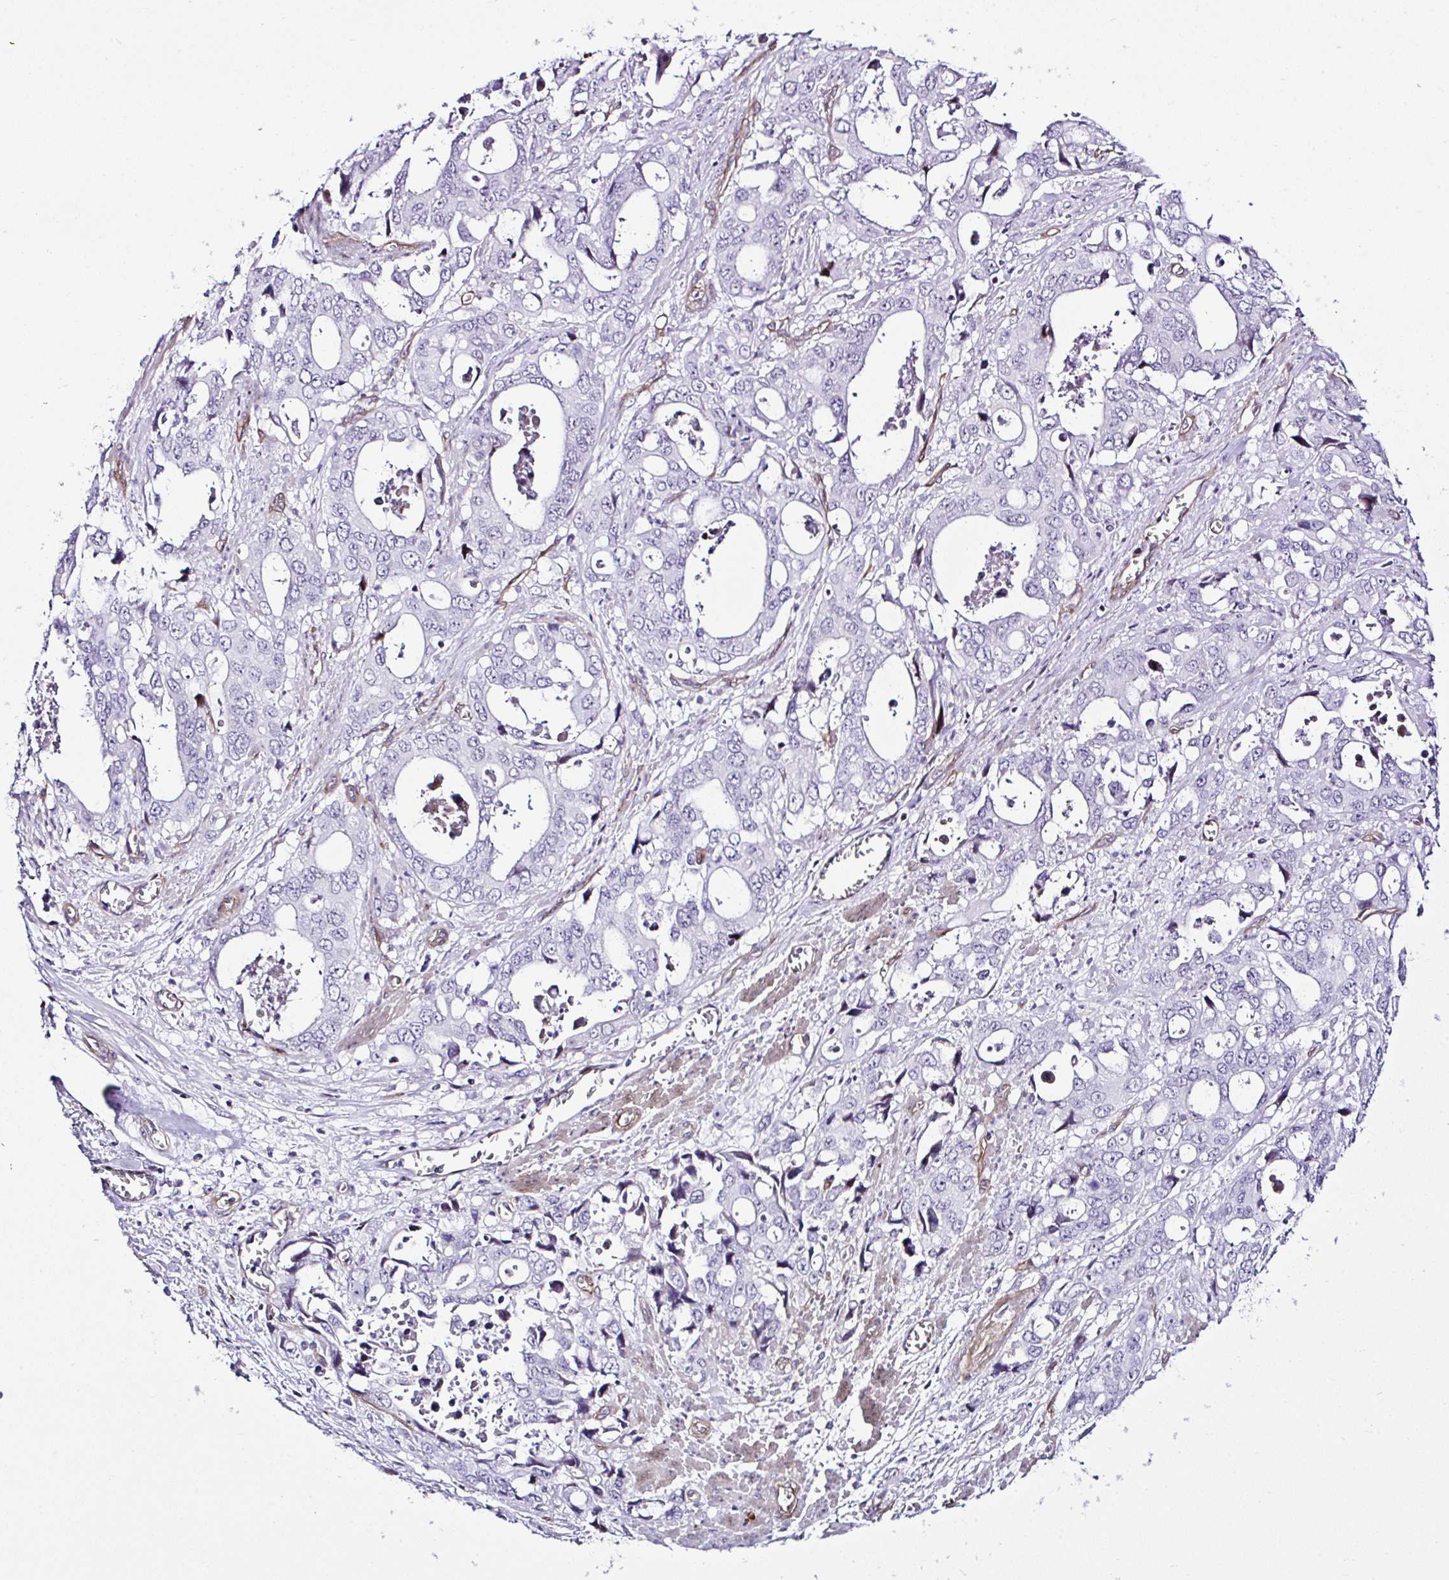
{"staining": {"intensity": "negative", "quantity": "none", "location": "none"}, "tissue": "stomach cancer", "cell_type": "Tumor cells", "image_type": "cancer", "snomed": [{"axis": "morphology", "description": "Adenocarcinoma, NOS"}, {"axis": "topography", "description": "Stomach, upper"}], "caption": "Protein analysis of stomach cancer shows no significant expression in tumor cells.", "gene": "FBXO34", "patient": {"sex": "male", "age": 74}}